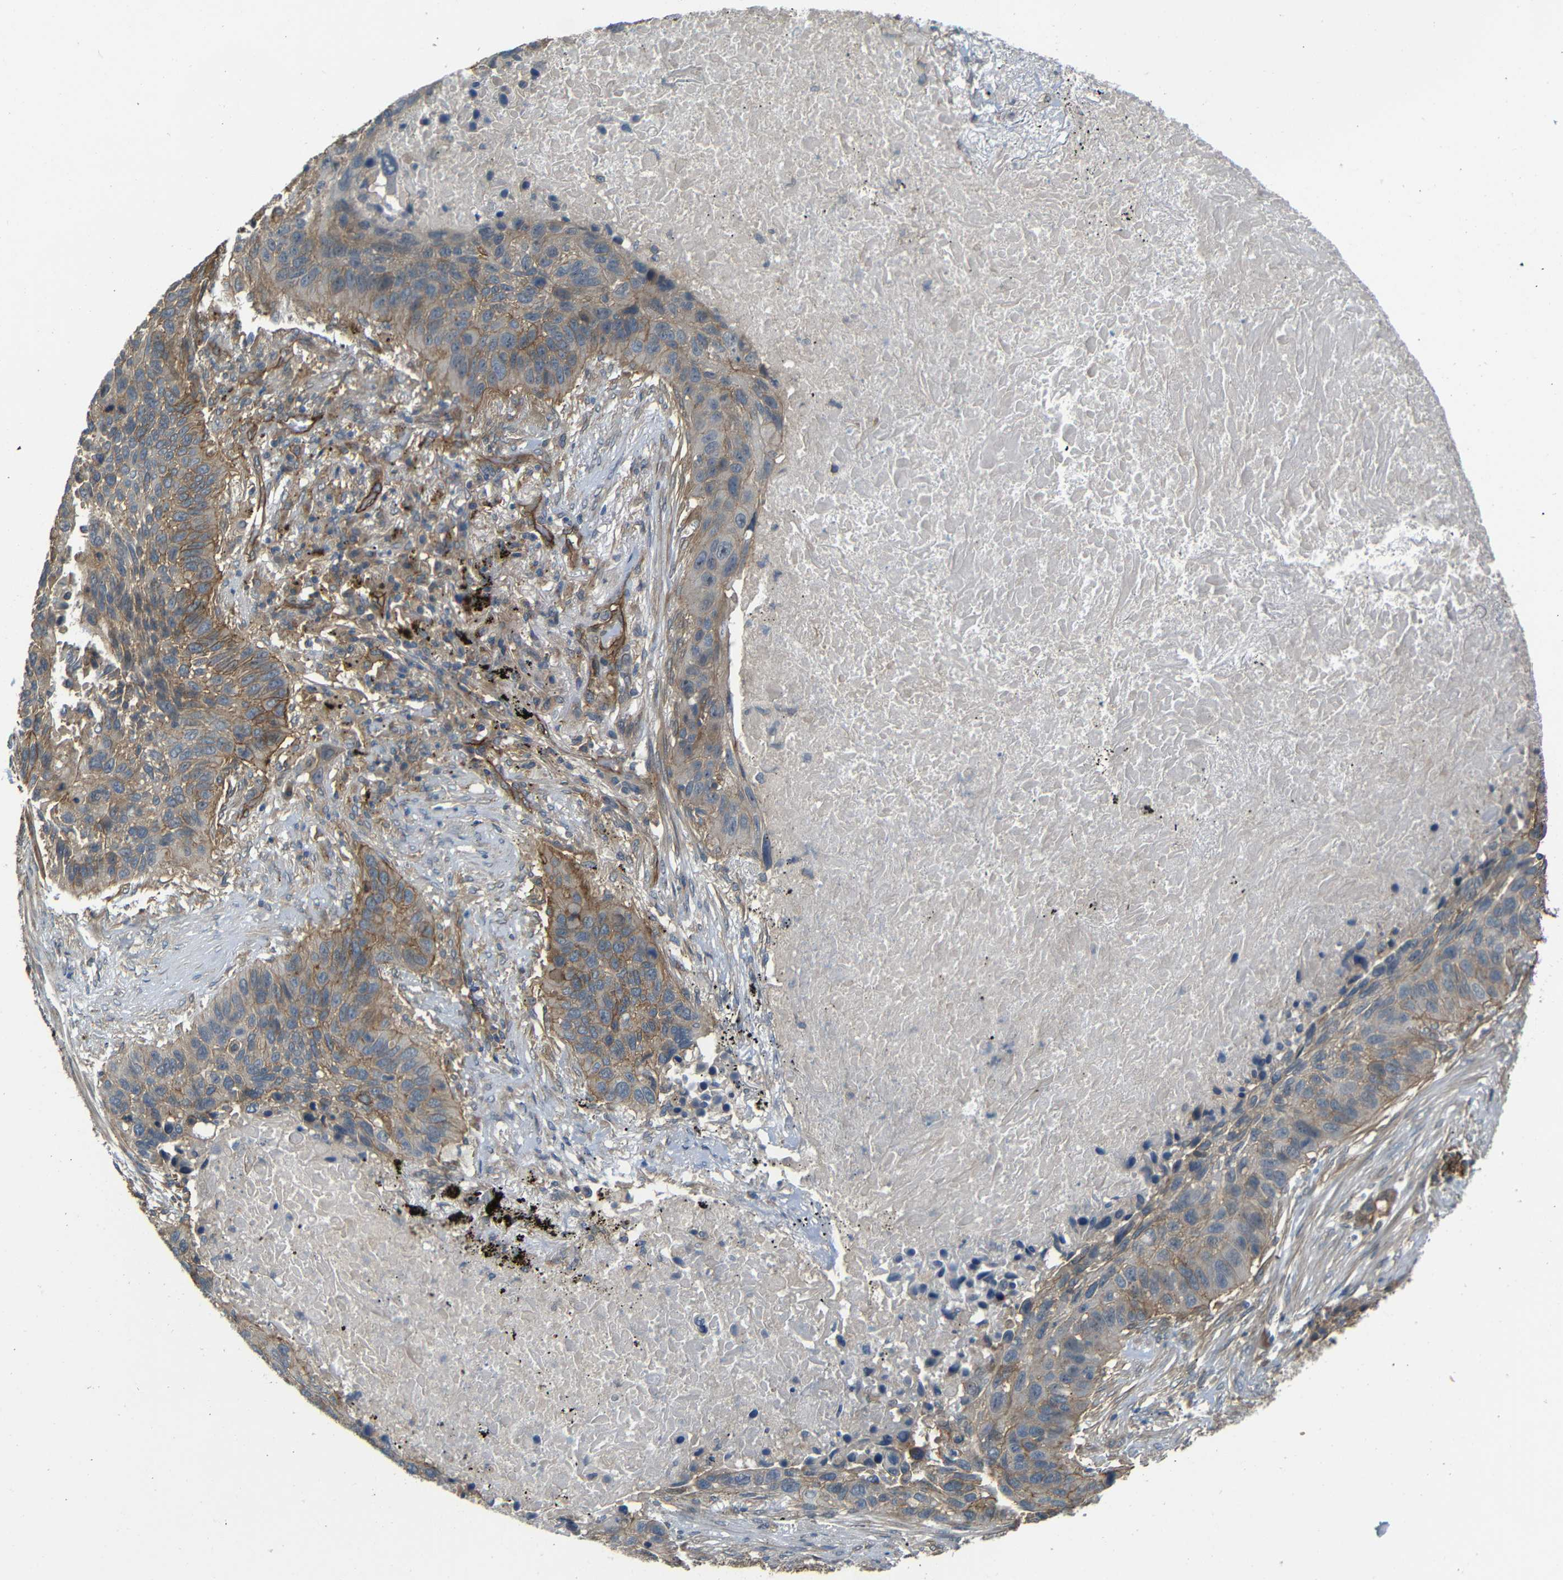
{"staining": {"intensity": "moderate", "quantity": ">75%", "location": "cytoplasmic/membranous"}, "tissue": "lung cancer", "cell_type": "Tumor cells", "image_type": "cancer", "snomed": [{"axis": "morphology", "description": "Squamous cell carcinoma, NOS"}, {"axis": "topography", "description": "Lung"}], "caption": "DAB (3,3'-diaminobenzidine) immunohistochemical staining of human lung cancer (squamous cell carcinoma) demonstrates moderate cytoplasmic/membranous protein staining in about >75% of tumor cells.", "gene": "RELL1", "patient": {"sex": "male", "age": 57}}